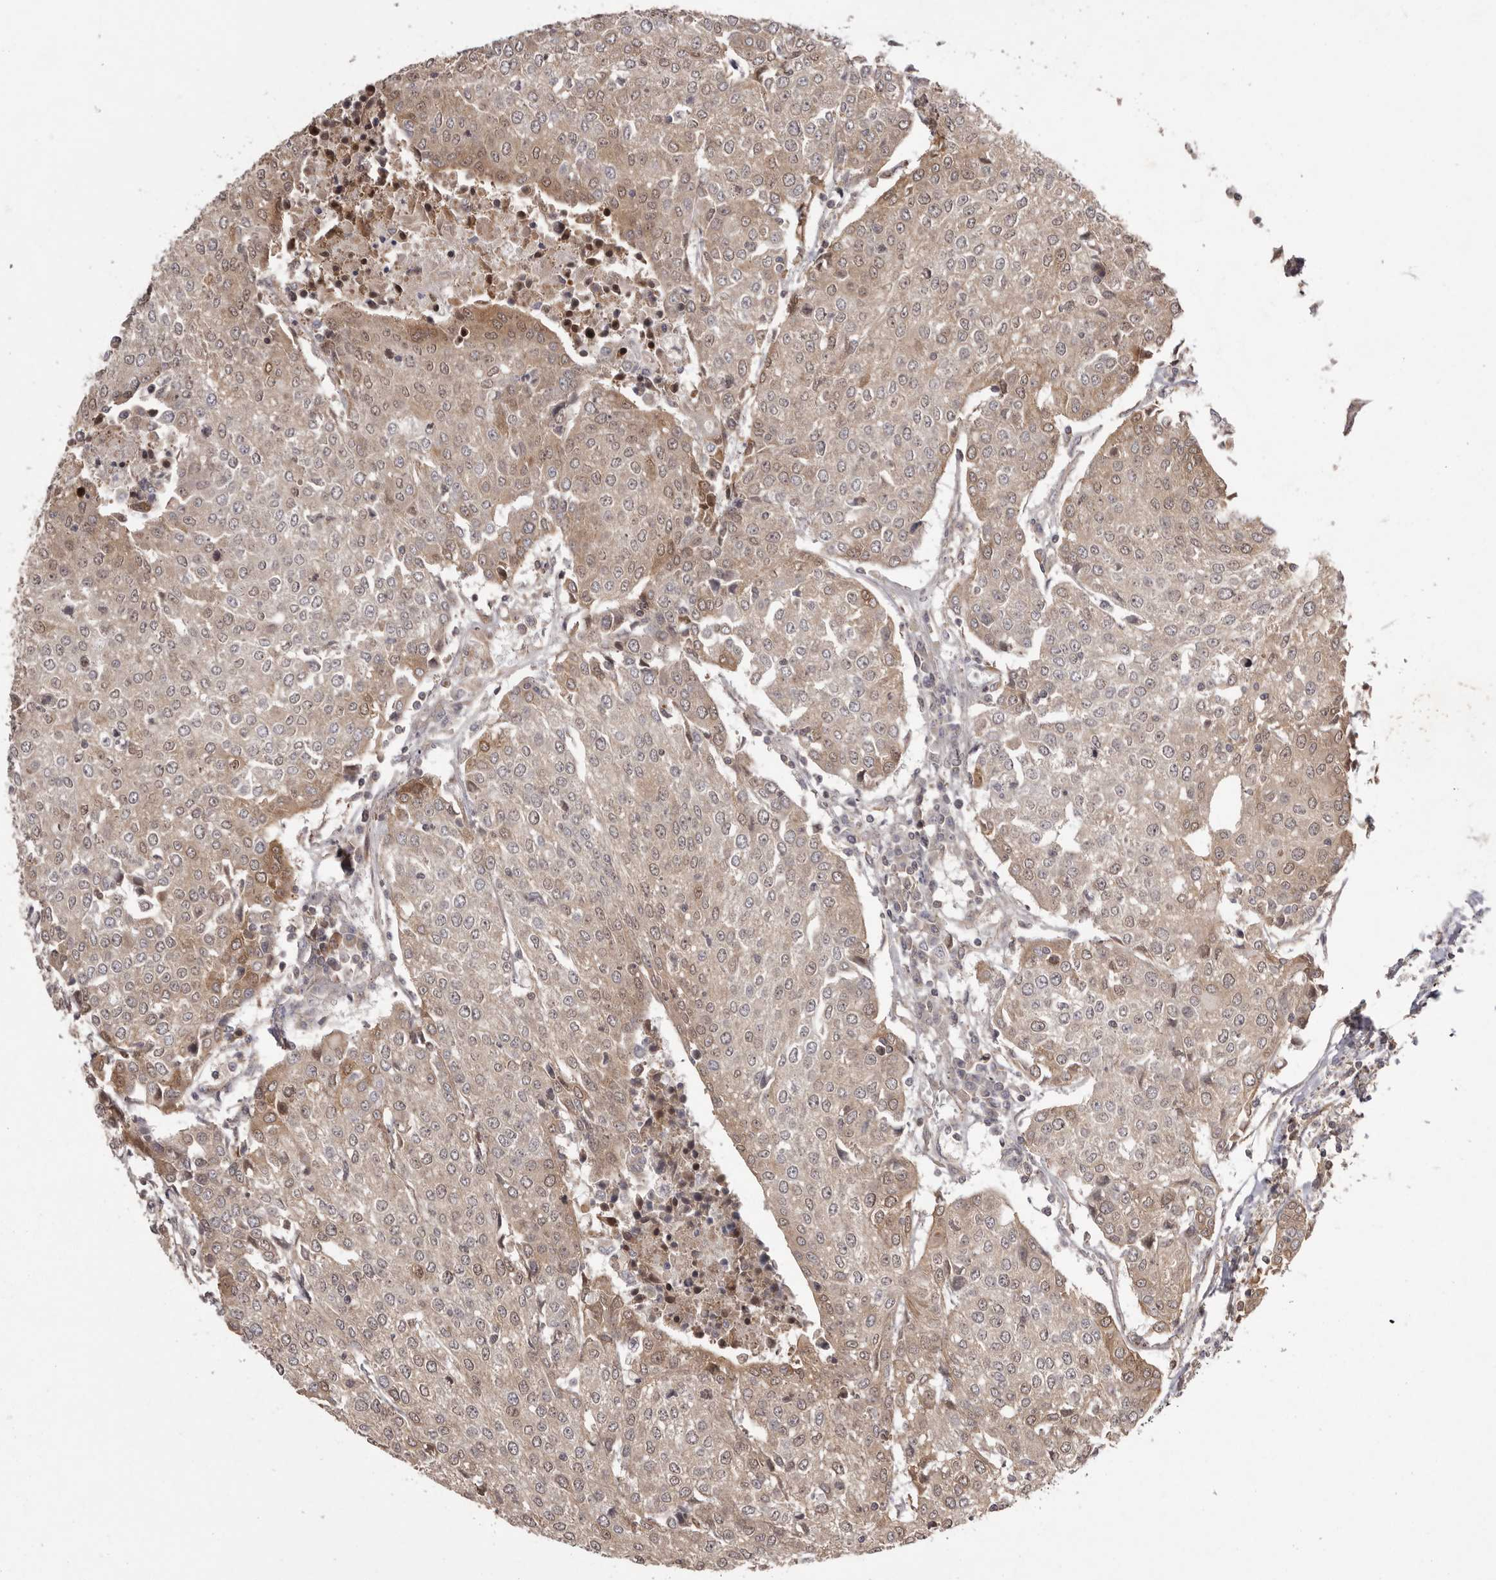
{"staining": {"intensity": "moderate", "quantity": "25%-75%", "location": "cytoplasmic/membranous,nuclear"}, "tissue": "urothelial cancer", "cell_type": "Tumor cells", "image_type": "cancer", "snomed": [{"axis": "morphology", "description": "Urothelial carcinoma, High grade"}, {"axis": "topography", "description": "Urinary bladder"}], "caption": "About 25%-75% of tumor cells in human urothelial cancer display moderate cytoplasmic/membranous and nuclear protein expression as visualized by brown immunohistochemical staining.", "gene": "NFKBIA", "patient": {"sex": "female", "age": 85}}